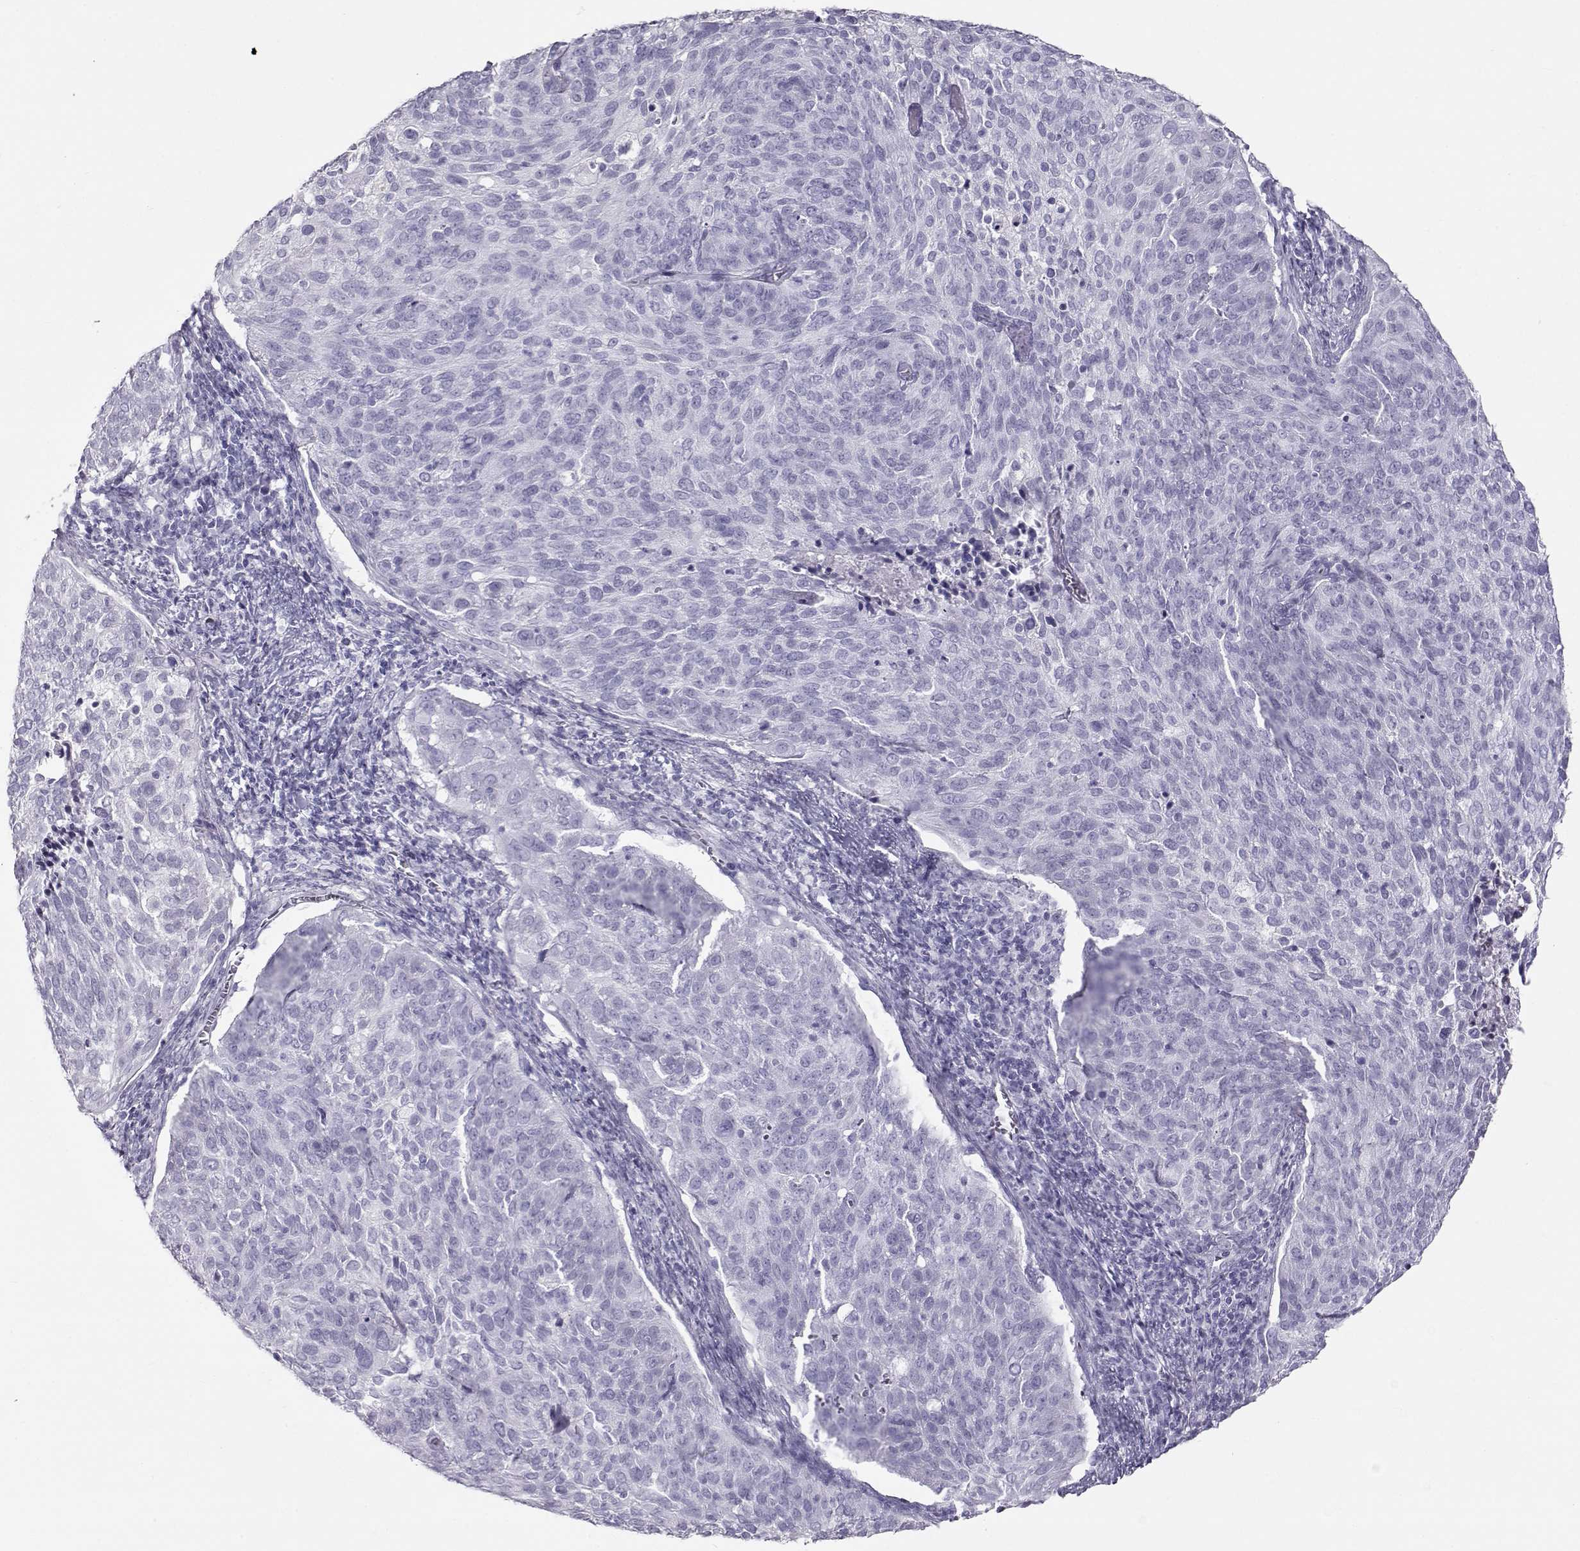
{"staining": {"intensity": "negative", "quantity": "none", "location": "none"}, "tissue": "cervical cancer", "cell_type": "Tumor cells", "image_type": "cancer", "snomed": [{"axis": "morphology", "description": "Squamous cell carcinoma, NOS"}, {"axis": "topography", "description": "Cervix"}], "caption": "DAB (3,3'-diaminobenzidine) immunohistochemical staining of squamous cell carcinoma (cervical) reveals no significant expression in tumor cells.", "gene": "RD3", "patient": {"sex": "female", "age": 39}}